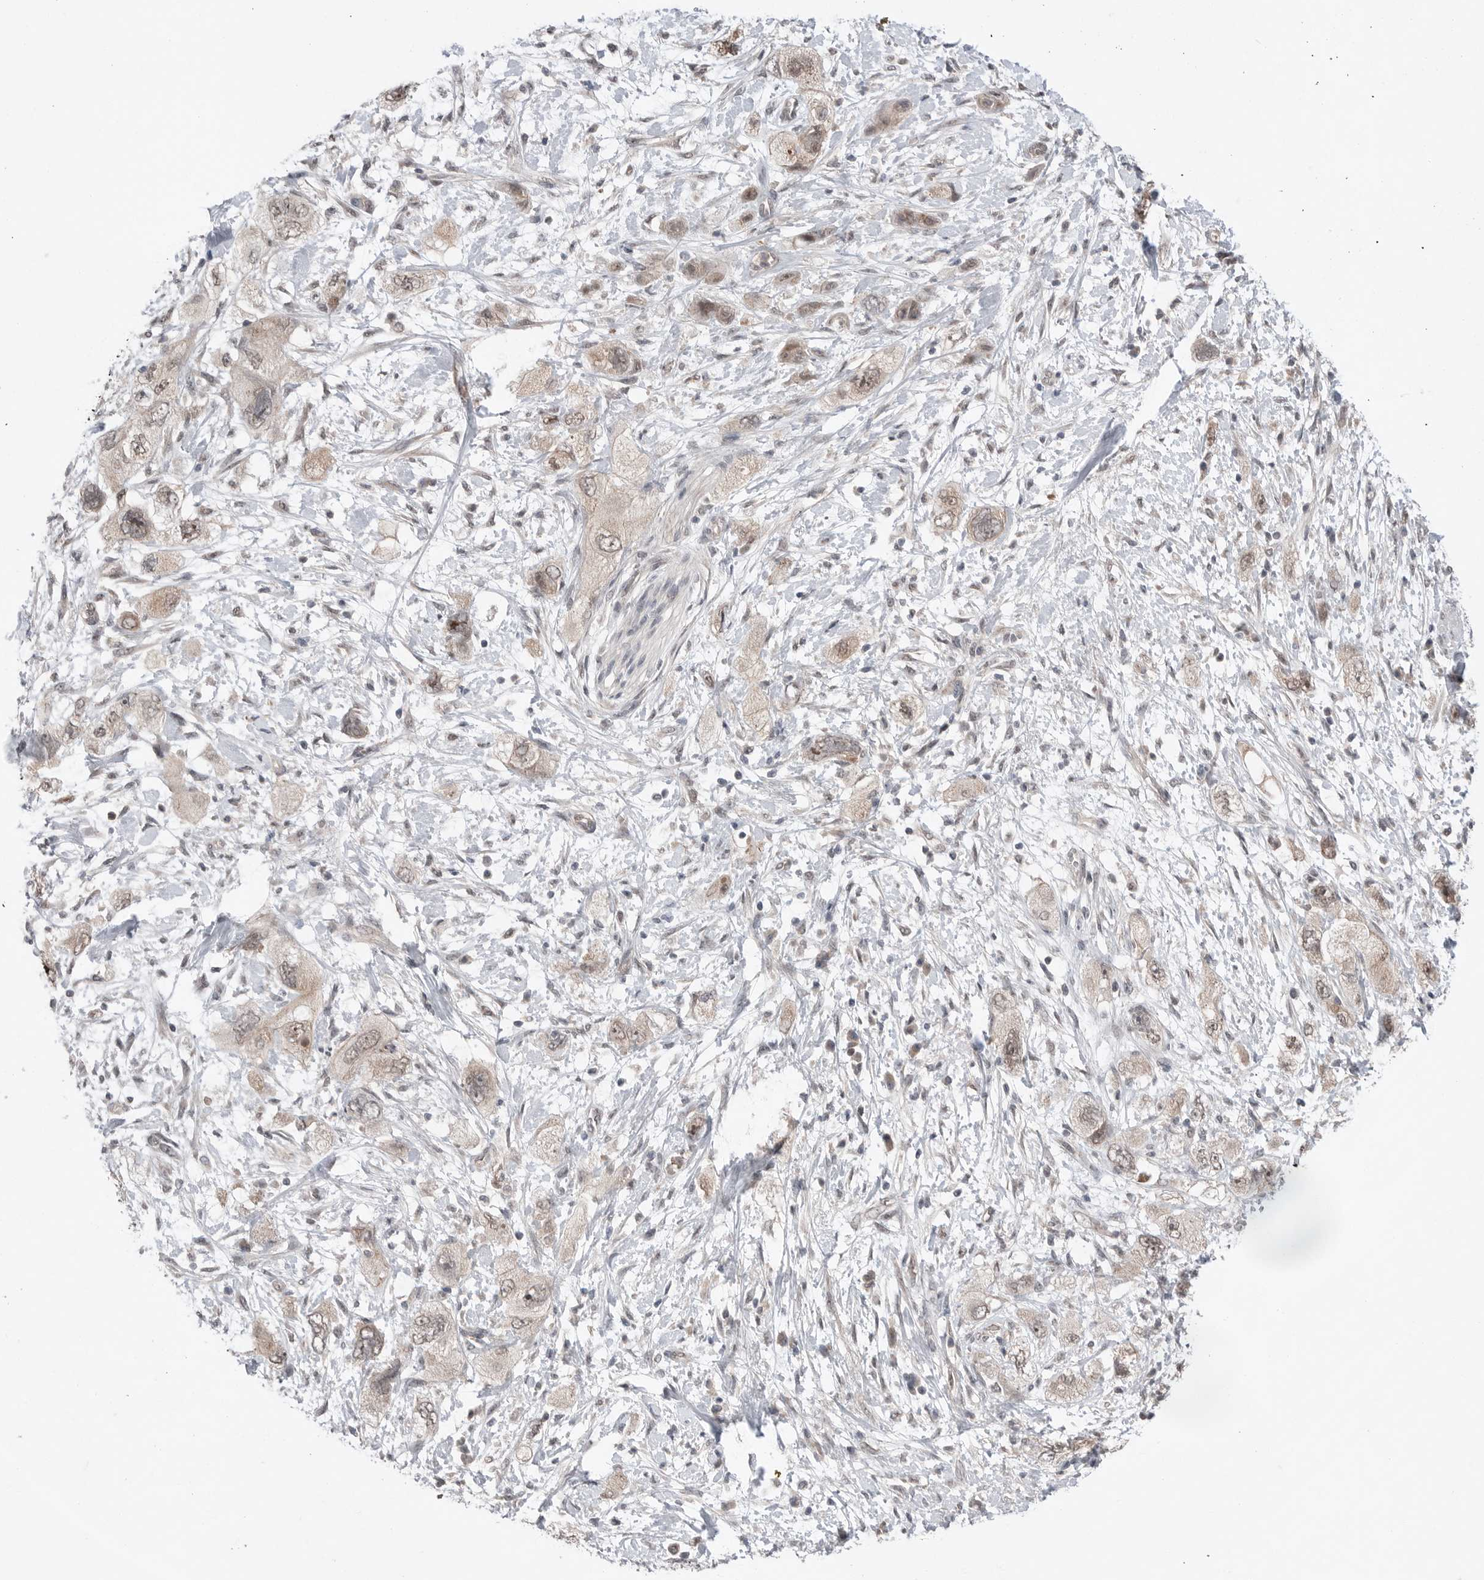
{"staining": {"intensity": "weak", "quantity": ">75%", "location": "cytoplasmic/membranous,nuclear"}, "tissue": "pancreatic cancer", "cell_type": "Tumor cells", "image_type": "cancer", "snomed": [{"axis": "morphology", "description": "Adenocarcinoma, NOS"}, {"axis": "topography", "description": "Pancreas"}], "caption": "Immunohistochemistry micrograph of neoplastic tissue: human pancreatic cancer stained using immunohistochemistry demonstrates low levels of weak protein expression localized specifically in the cytoplasmic/membranous and nuclear of tumor cells, appearing as a cytoplasmic/membranous and nuclear brown color.", "gene": "NTAQ1", "patient": {"sex": "female", "age": 73}}